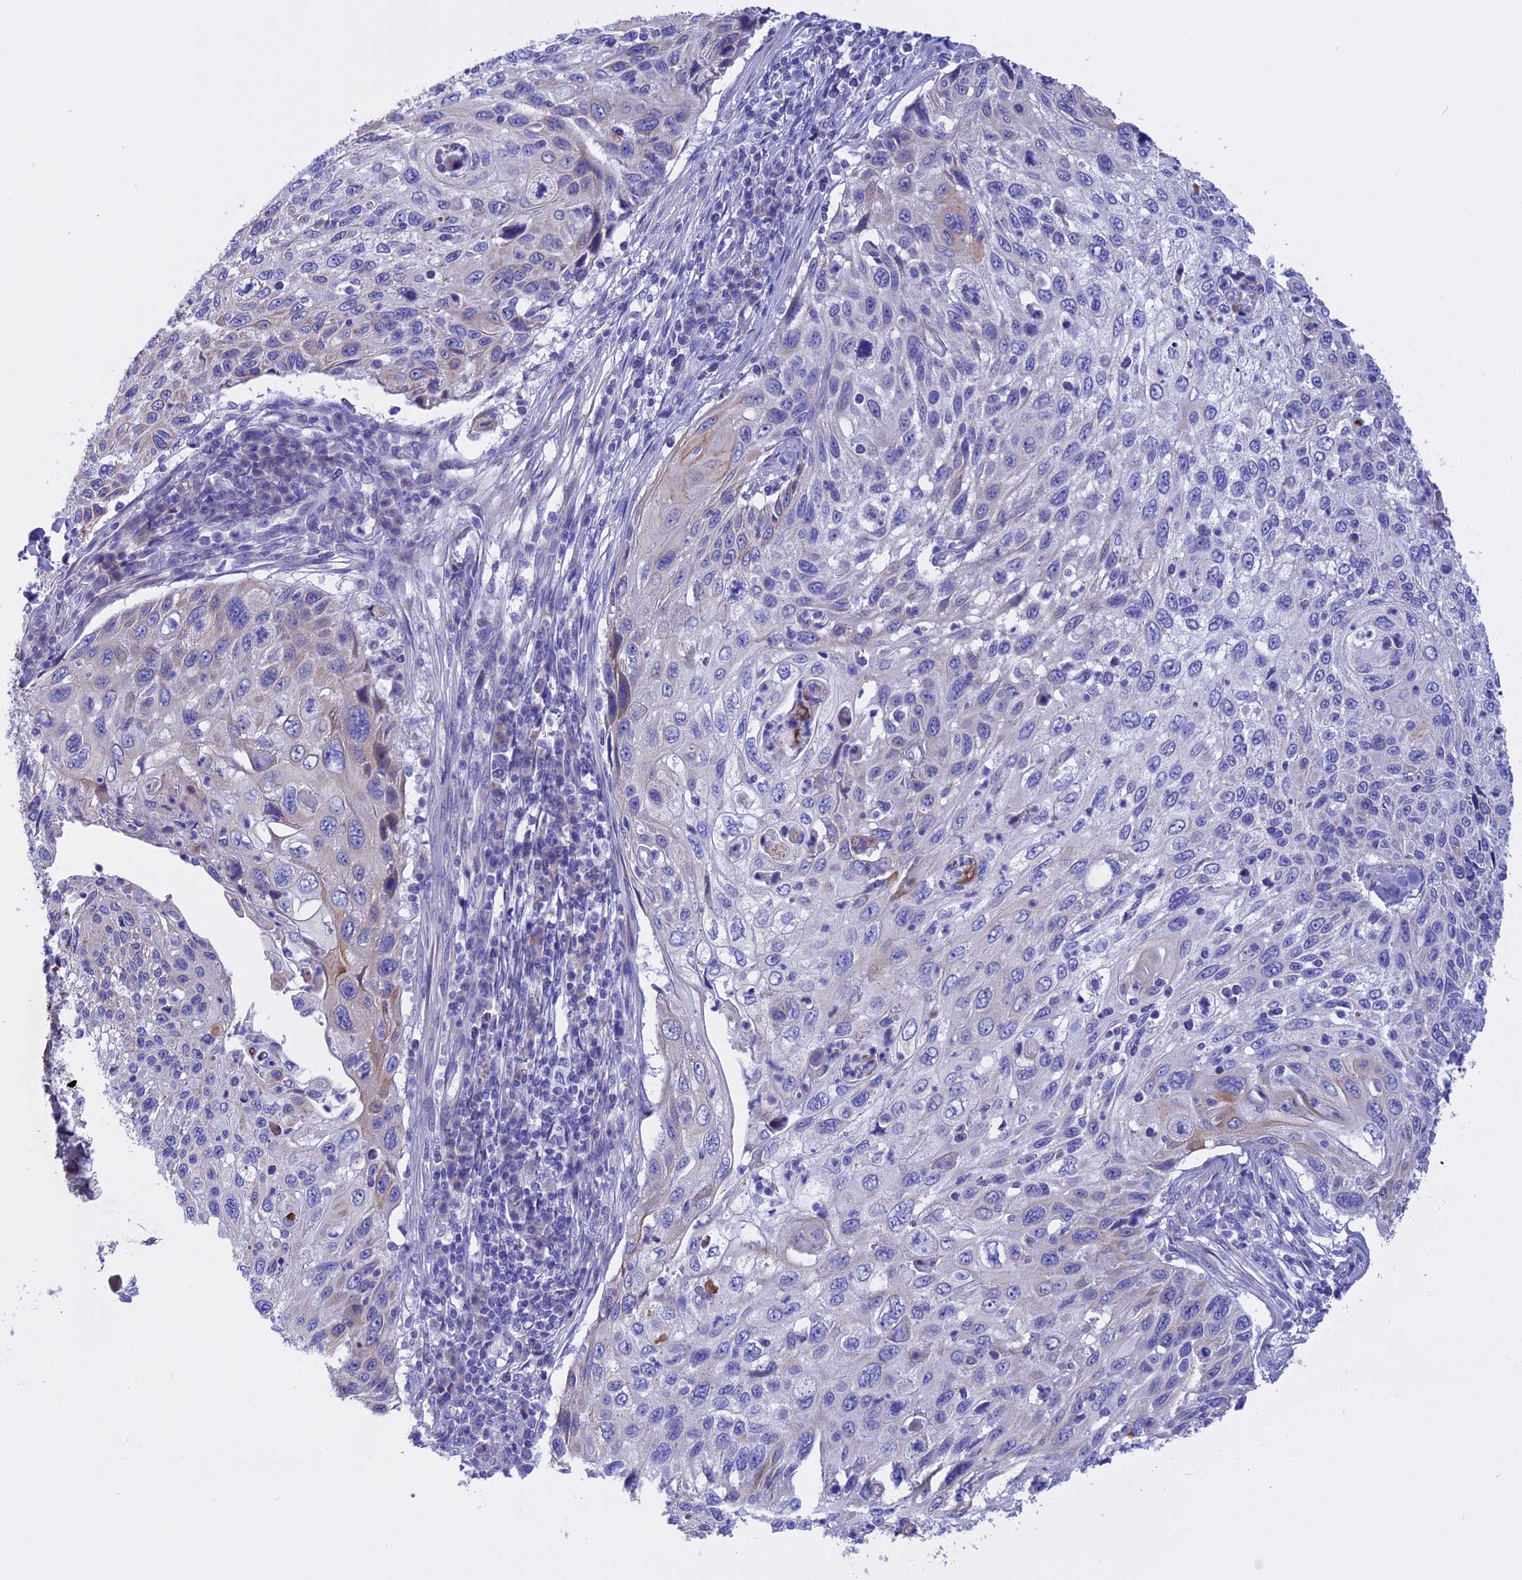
{"staining": {"intensity": "negative", "quantity": "none", "location": "none"}, "tissue": "cervical cancer", "cell_type": "Tumor cells", "image_type": "cancer", "snomed": [{"axis": "morphology", "description": "Squamous cell carcinoma, NOS"}, {"axis": "topography", "description": "Cervix"}], "caption": "Protein analysis of cervical squamous cell carcinoma reveals no significant expression in tumor cells.", "gene": "TMEM138", "patient": {"sex": "female", "age": 70}}